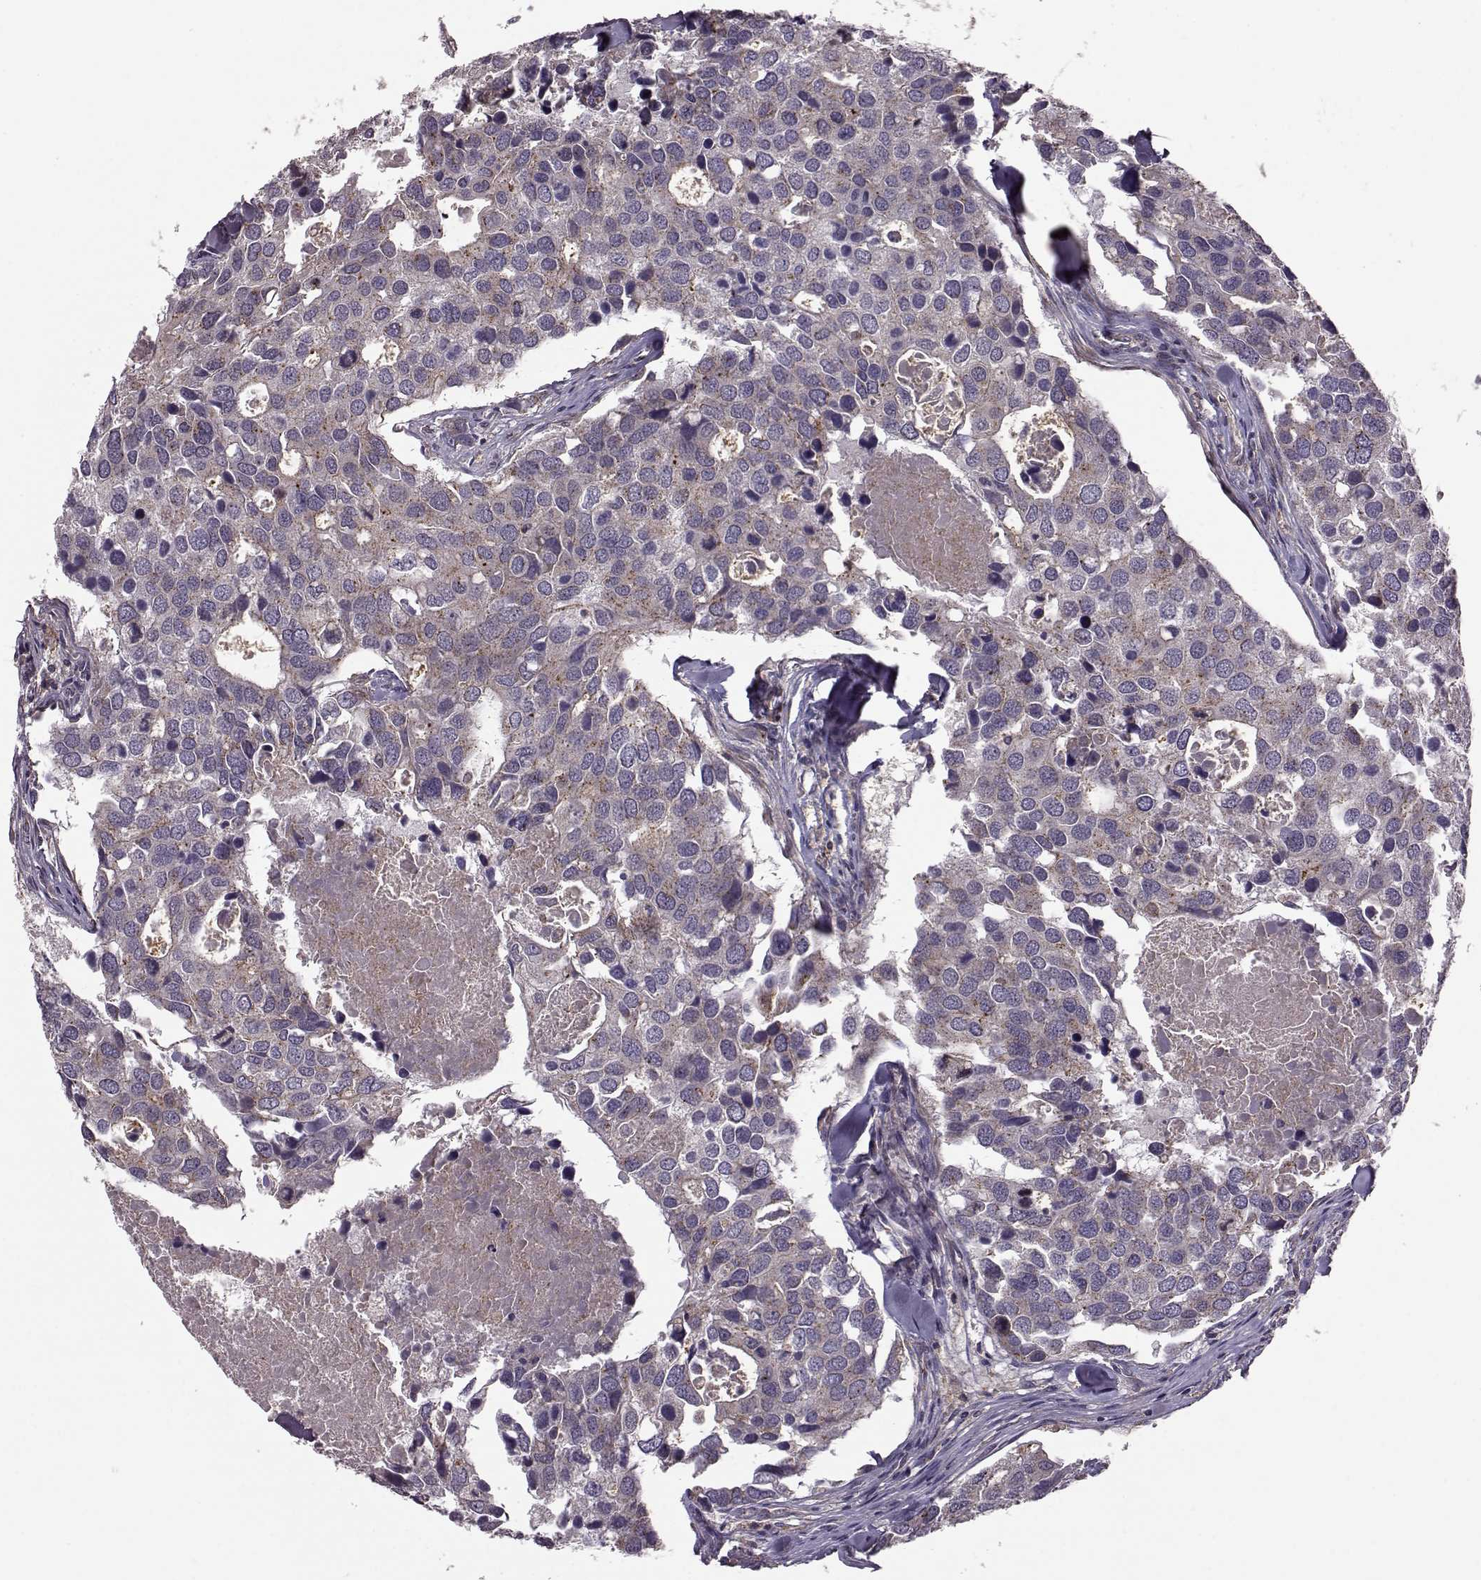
{"staining": {"intensity": "weak", "quantity": "25%-75%", "location": "cytoplasmic/membranous"}, "tissue": "breast cancer", "cell_type": "Tumor cells", "image_type": "cancer", "snomed": [{"axis": "morphology", "description": "Duct carcinoma"}, {"axis": "topography", "description": "Breast"}], "caption": "Weak cytoplasmic/membranous protein staining is identified in about 25%-75% of tumor cells in intraductal carcinoma (breast).", "gene": "FNIP2", "patient": {"sex": "female", "age": 83}}